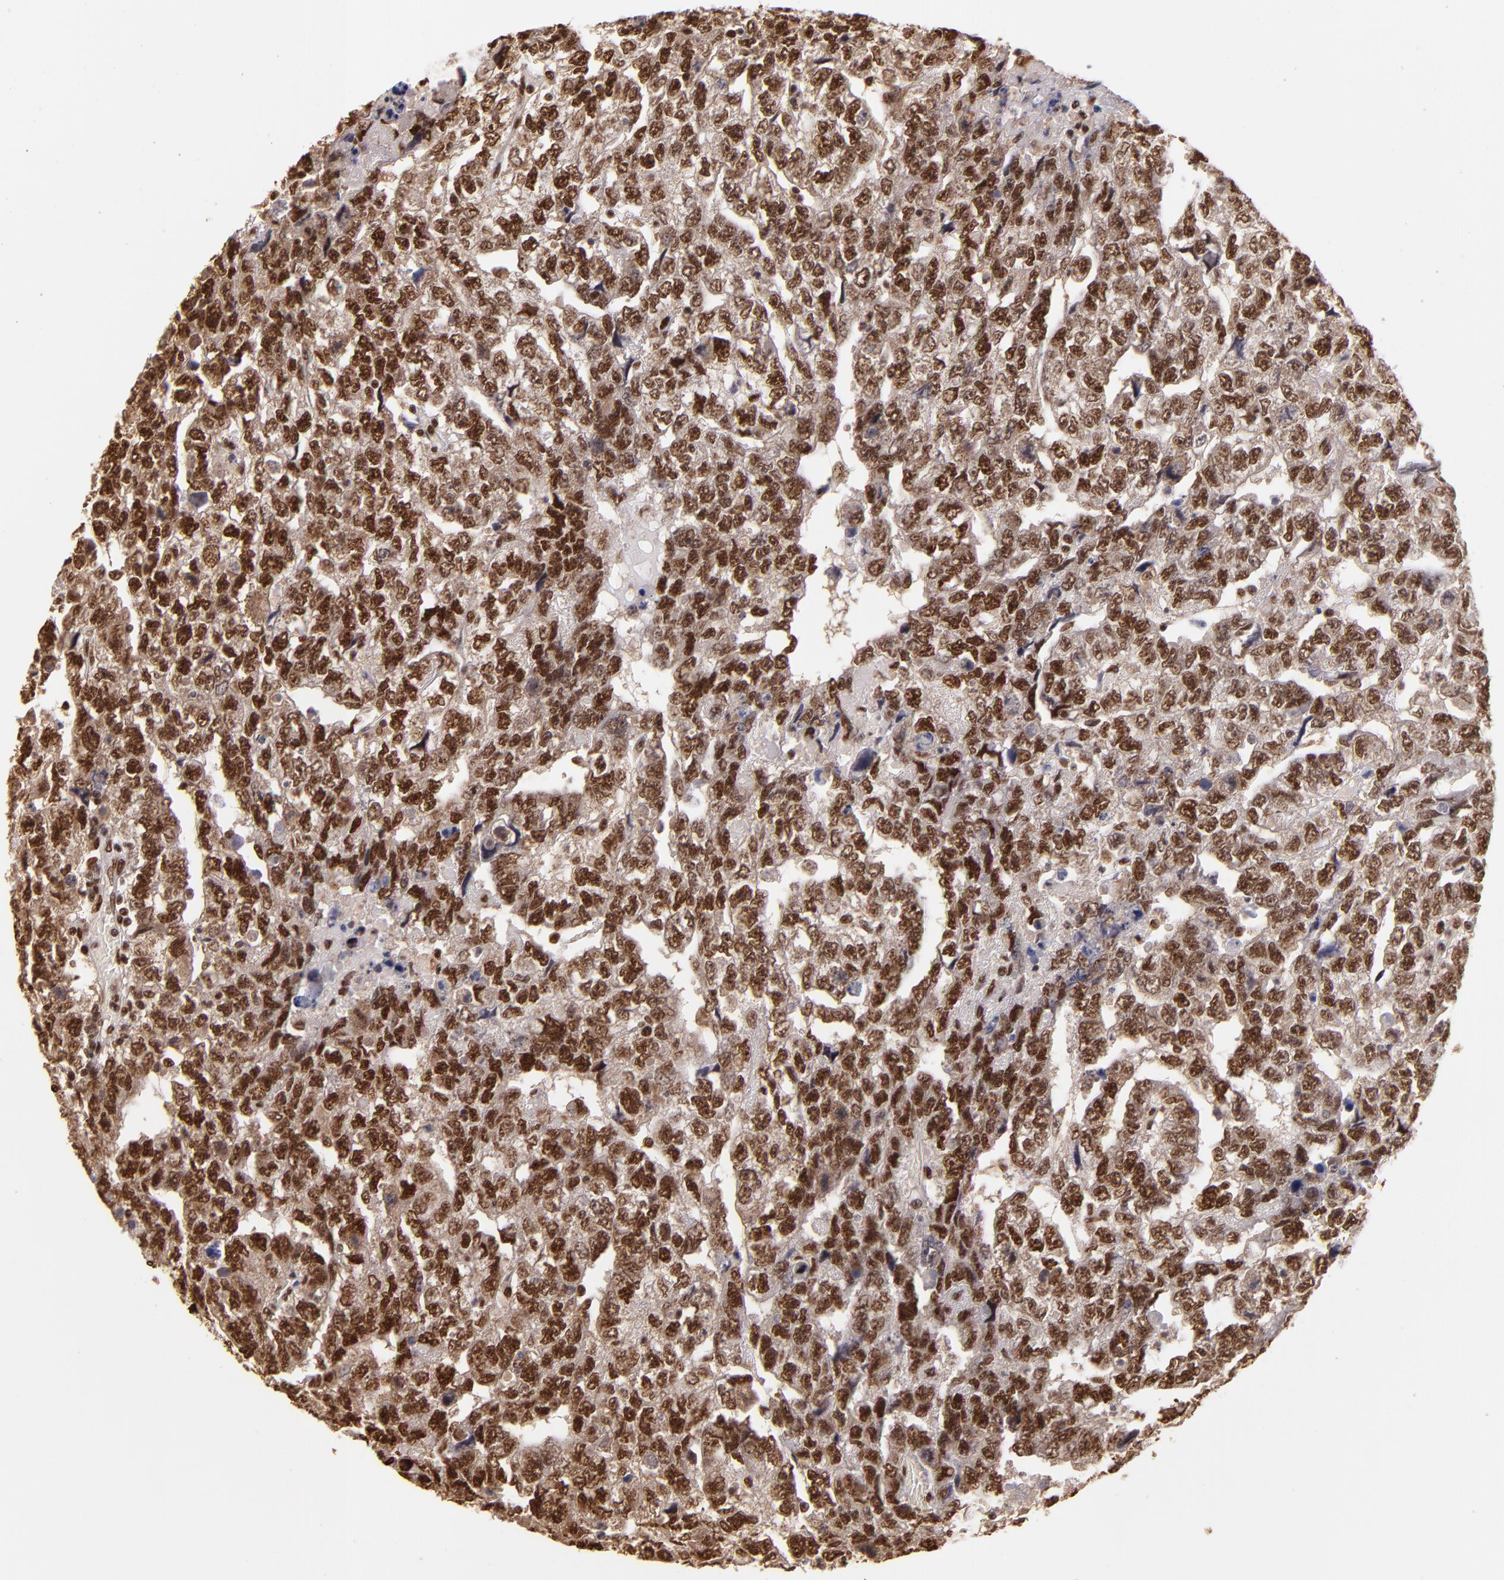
{"staining": {"intensity": "strong", "quantity": ">75%", "location": "cytoplasmic/membranous,nuclear"}, "tissue": "testis cancer", "cell_type": "Tumor cells", "image_type": "cancer", "snomed": [{"axis": "morphology", "description": "Carcinoma, Embryonal, NOS"}, {"axis": "topography", "description": "Testis"}], "caption": "Strong cytoplasmic/membranous and nuclear staining for a protein is identified in about >75% of tumor cells of testis cancer (embryonal carcinoma) using immunohistochemistry.", "gene": "SP1", "patient": {"sex": "male", "age": 36}}